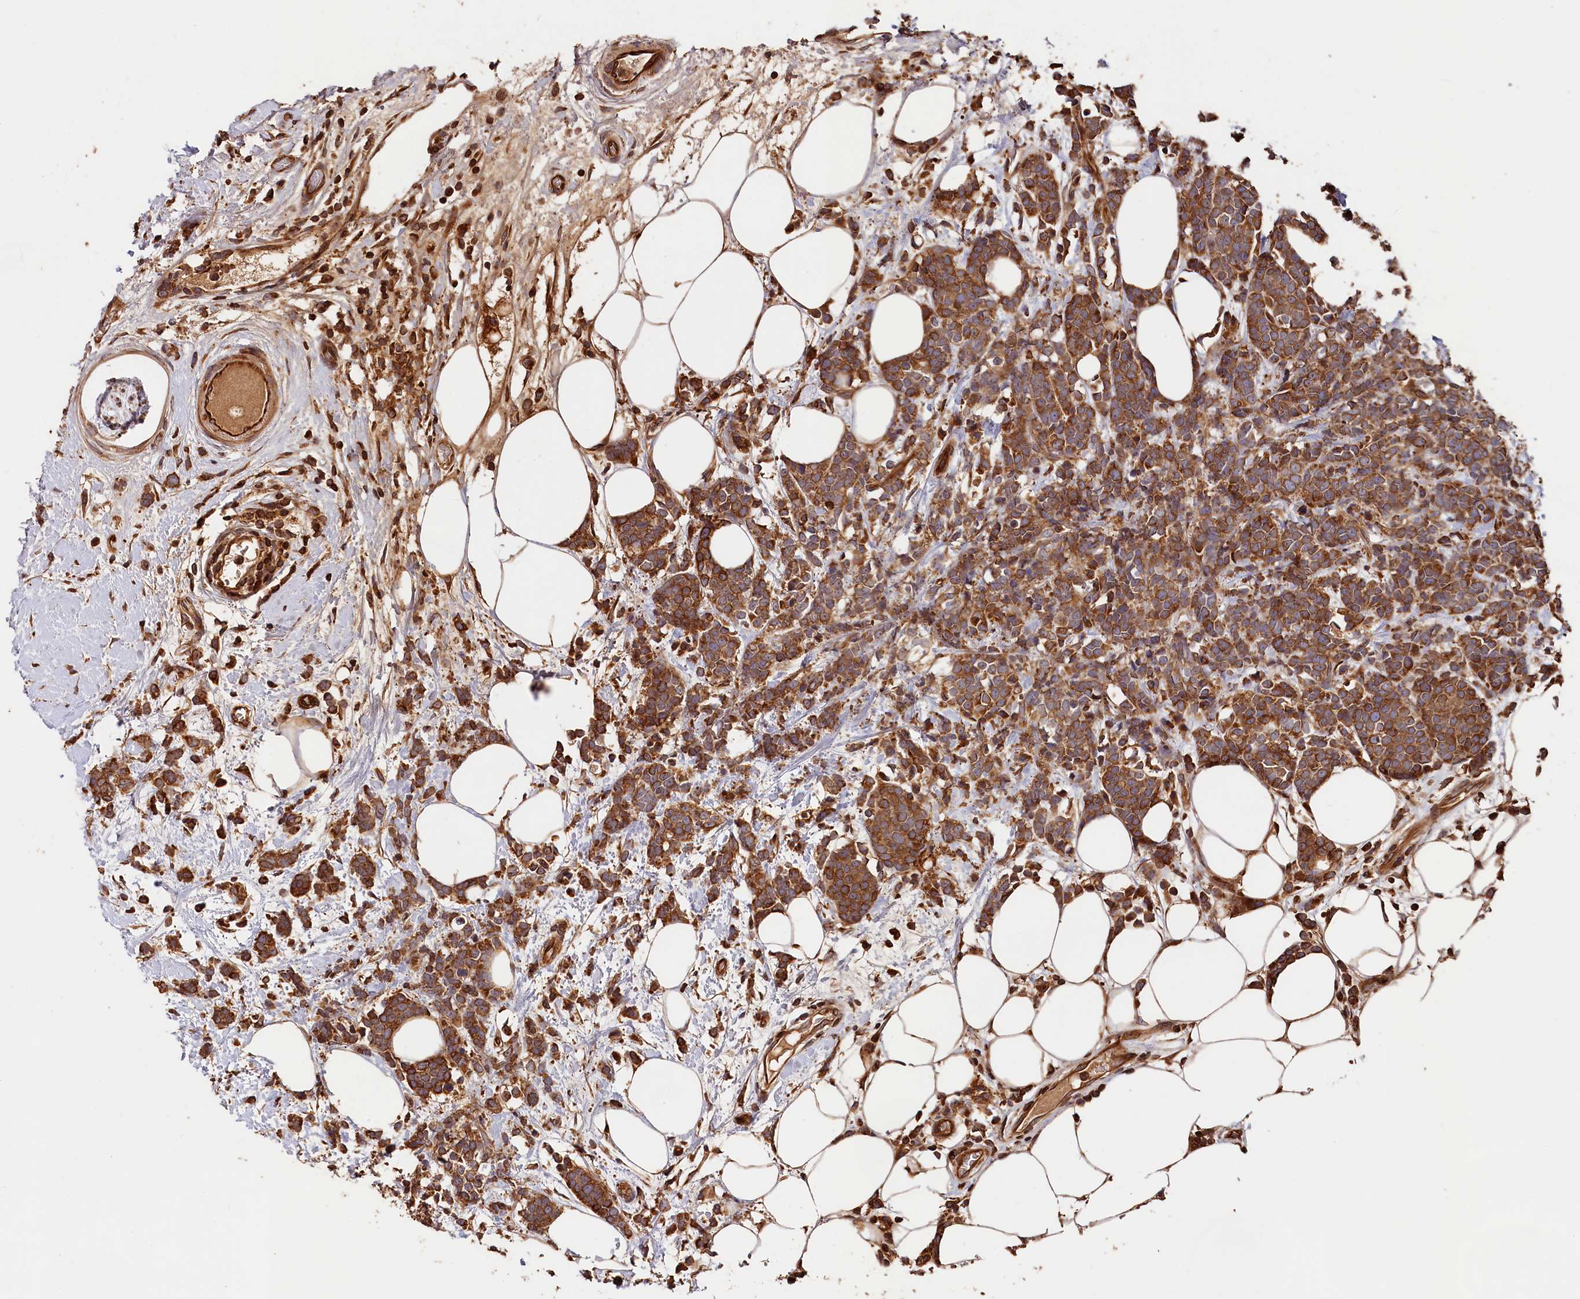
{"staining": {"intensity": "moderate", "quantity": ">75%", "location": "cytoplasmic/membranous"}, "tissue": "breast cancer", "cell_type": "Tumor cells", "image_type": "cancer", "snomed": [{"axis": "morphology", "description": "Lobular carcinoma"}, {"axis": "topography", "description": "Breast"}], "caption": "A medium amount of moderate cytoplasmic/membranous staining is seen in about >75% of tumor cells in breast cancer tissue.", "gene": "HMOX2", "patient": {"sex": "female", "age": 58}}